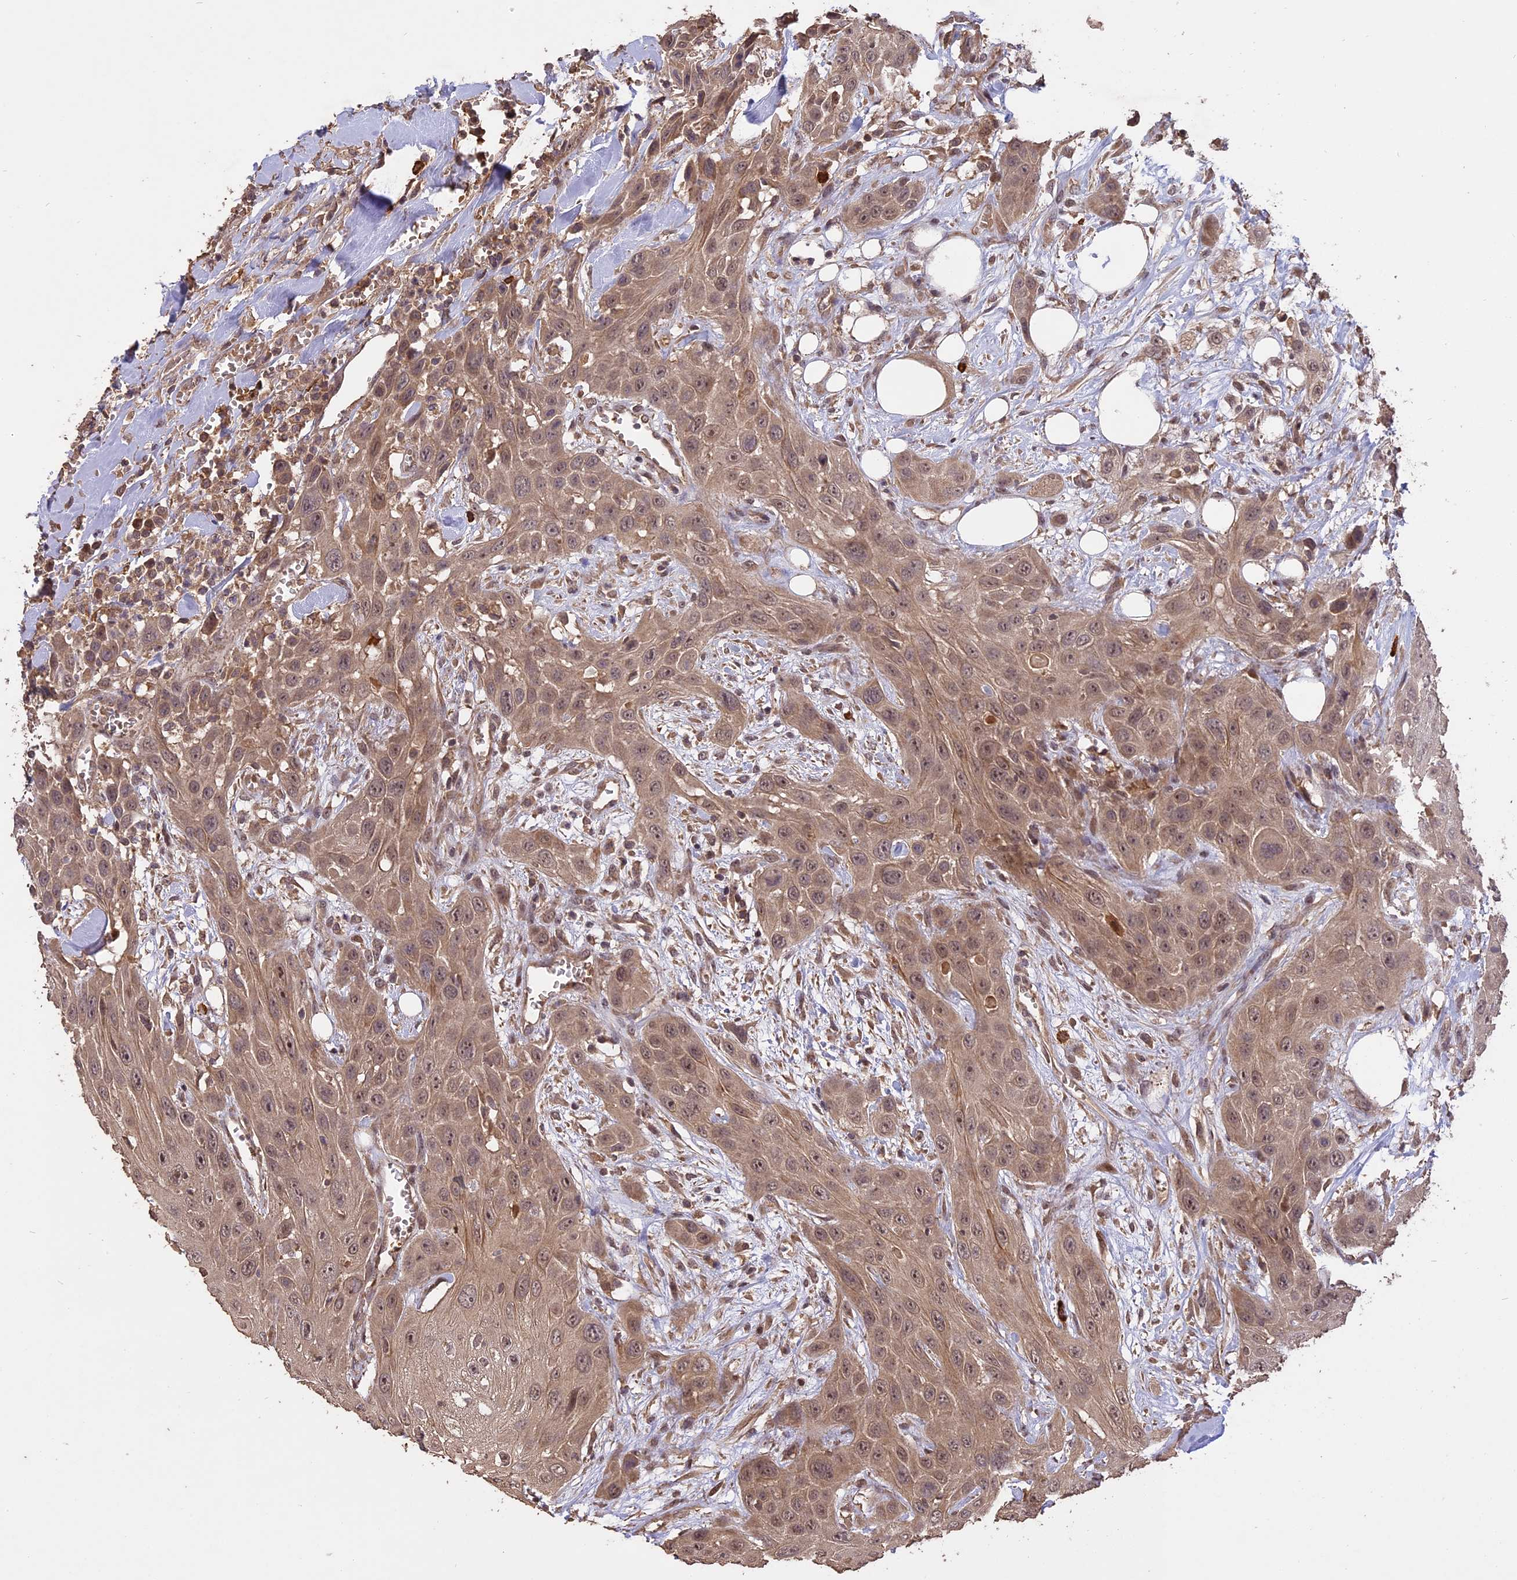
{"staining": {"intensity": "moderate", "quantity": ">75%", "location": "cytoplasmic/membranous"}, "tissue": "head and neck cancer", "cell_type": "Tumor cells", "image_type": "cancer", "snomed": [{"axis": "morphology", "description": "Squamous cell carcinoma, NOS"}, {"axis": "topography", "description": "Head-Neck"}], "caption": "Squamous cell carcinoma (head and neck) stained with DAB immunohistochemistry exhibits medium levels of moderate cytoplasmic/membranous expression in approximately >75% of tumor cells.", "gene": "TIGD7", "patient": {"sex": "male", "age": 81}}